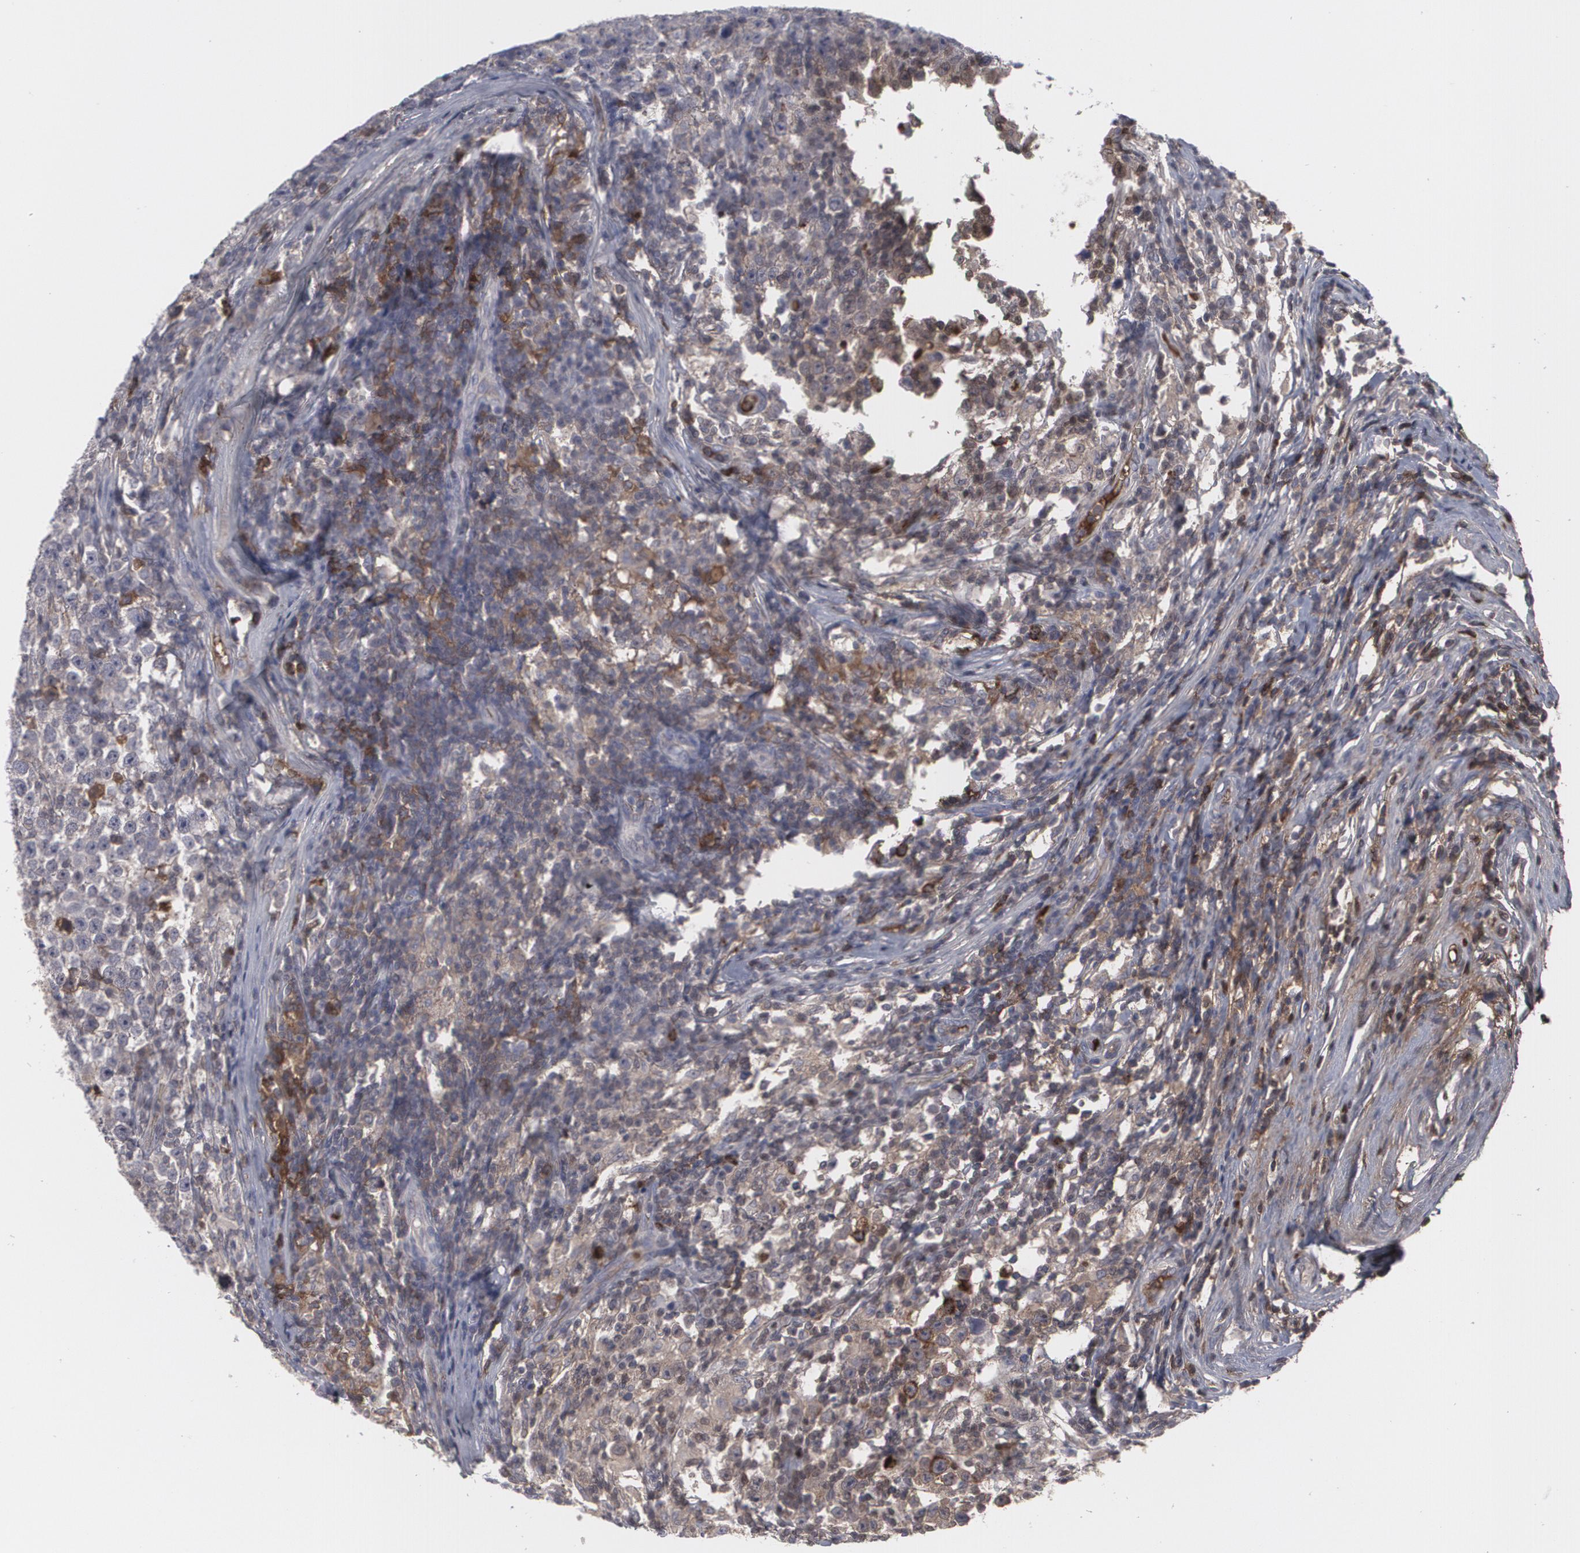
{"staining": {"intensity": "moderate", "quantity": "<25%", "location": "cytoplasmic/membranous"}, "tissue": "testis cancer", "cell_type": "Tumor cells", "image_type": "cancer", "snomed": [{"axis": "morphology", "description": "Seminoma, NOS"}, {"axis": "topography", "description": "Testis"}], "caption": "Immunohistochemical staining of human seminoma (testis) demonstrates moderate cytoplasmic/membranous protein staining in approximately <25% of tumor cells.", "gene": "LRG1", "patient": {"sex": "male", "age": 43}}